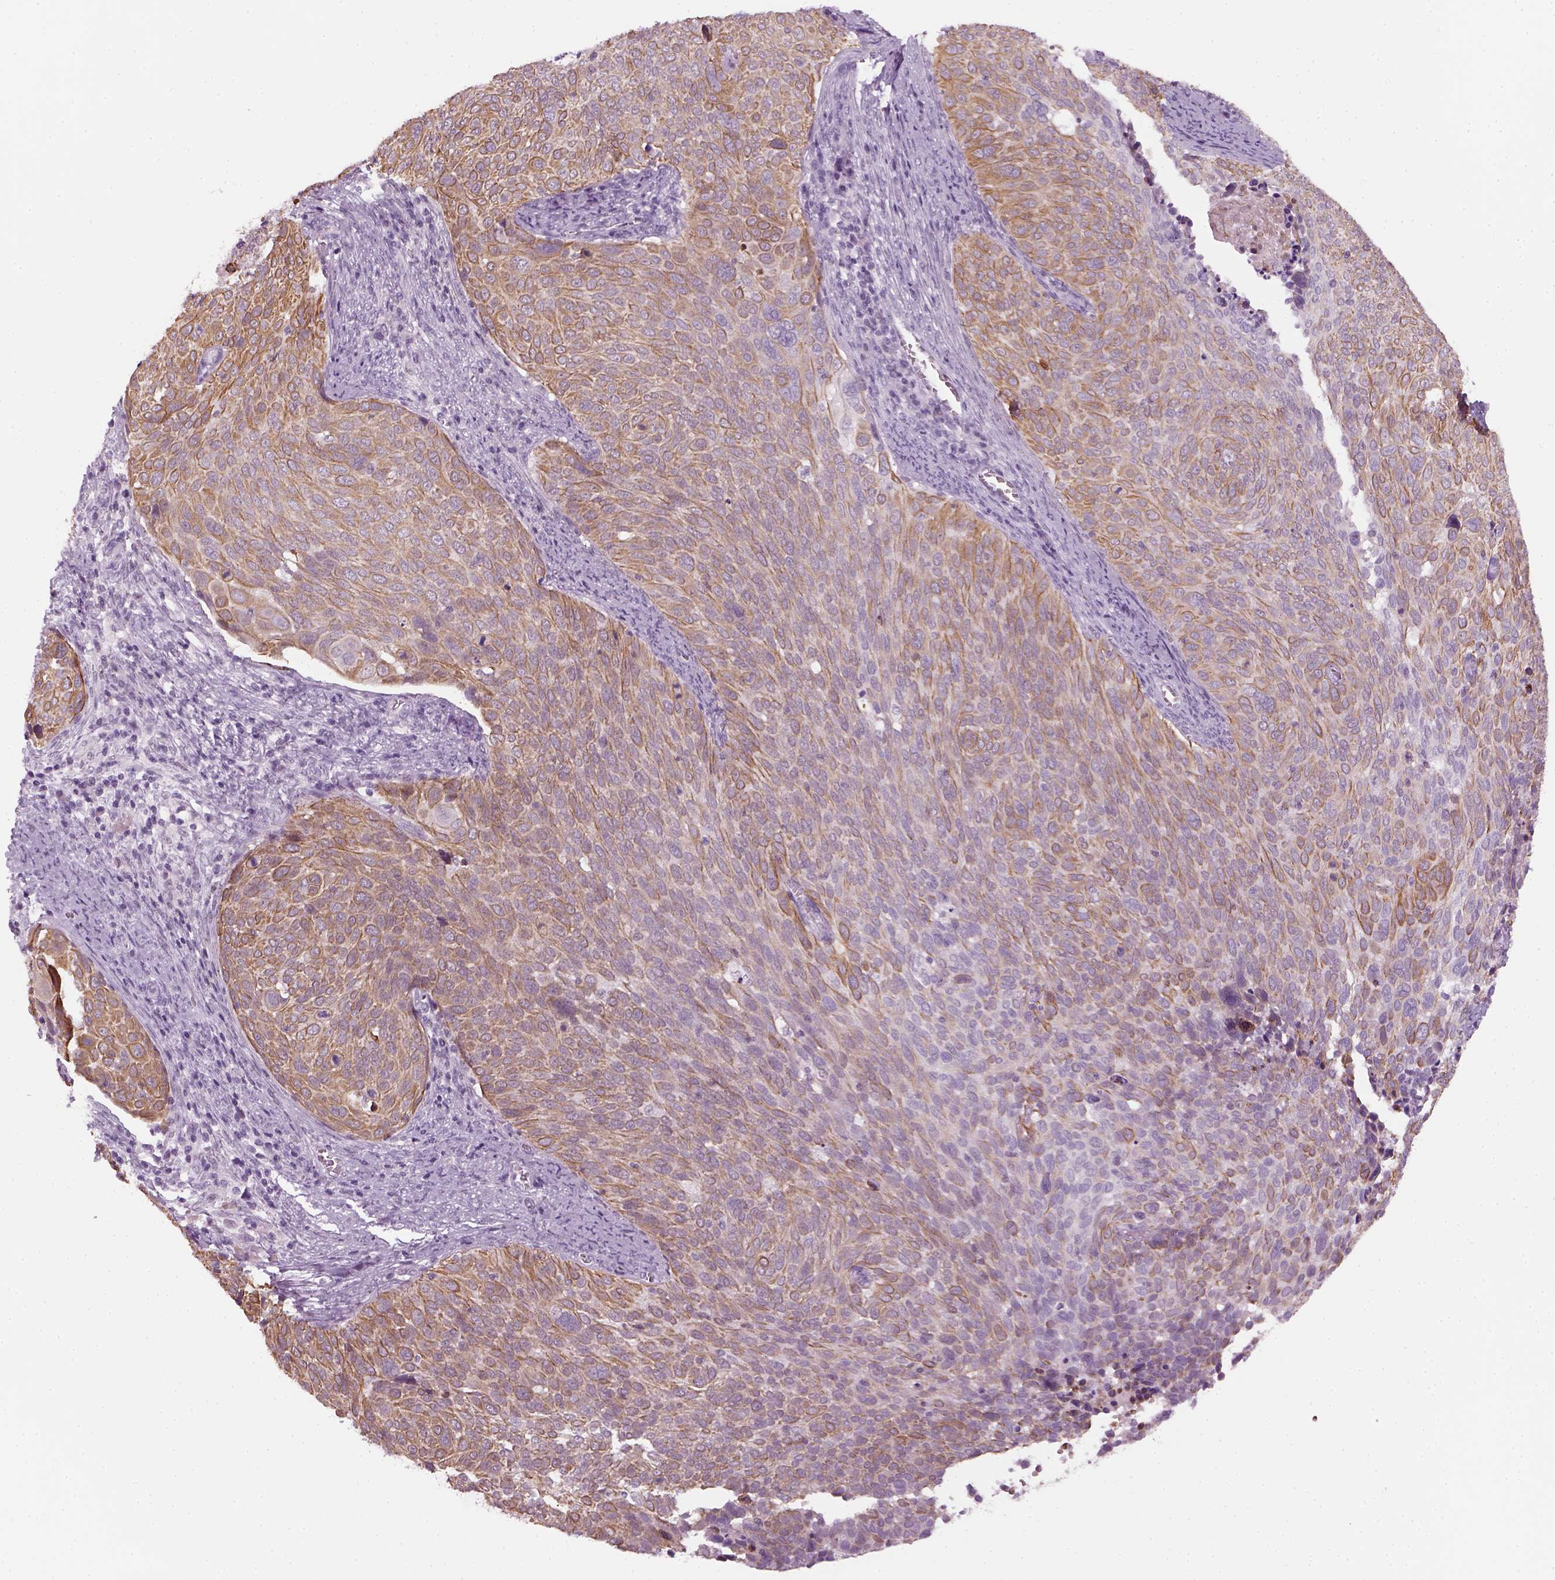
{"staining": {"intensity": "weak", "quantity": "25%-75%", "location": "cytoplasmic/membranous"}, "tissue": "cervical cancer", "cell_type": "Tumor cells", "image_type": "cancer", "snomed": [{"axis": "morphology", "description": "Squamous cell carcinoma, NOS"}, {"axis": "topography", "description": "Cervix"}], "caption": "Immunohistochemistry staining of cervical squamous cell carcinoma, which demonstrates low levels of weak cytoplasmic/membranous expression in about 25%-75% of tumor cells indicating weak cytoplasmic/membranous protein expression. The staining was performed using DAB (3,3'-diaminobenzidine) (brown) for protein detection and nuclei were counterstained in hematoxylin (blue).", "gene": "KRT75", "patient": {"sex": "female", "age": 39}}